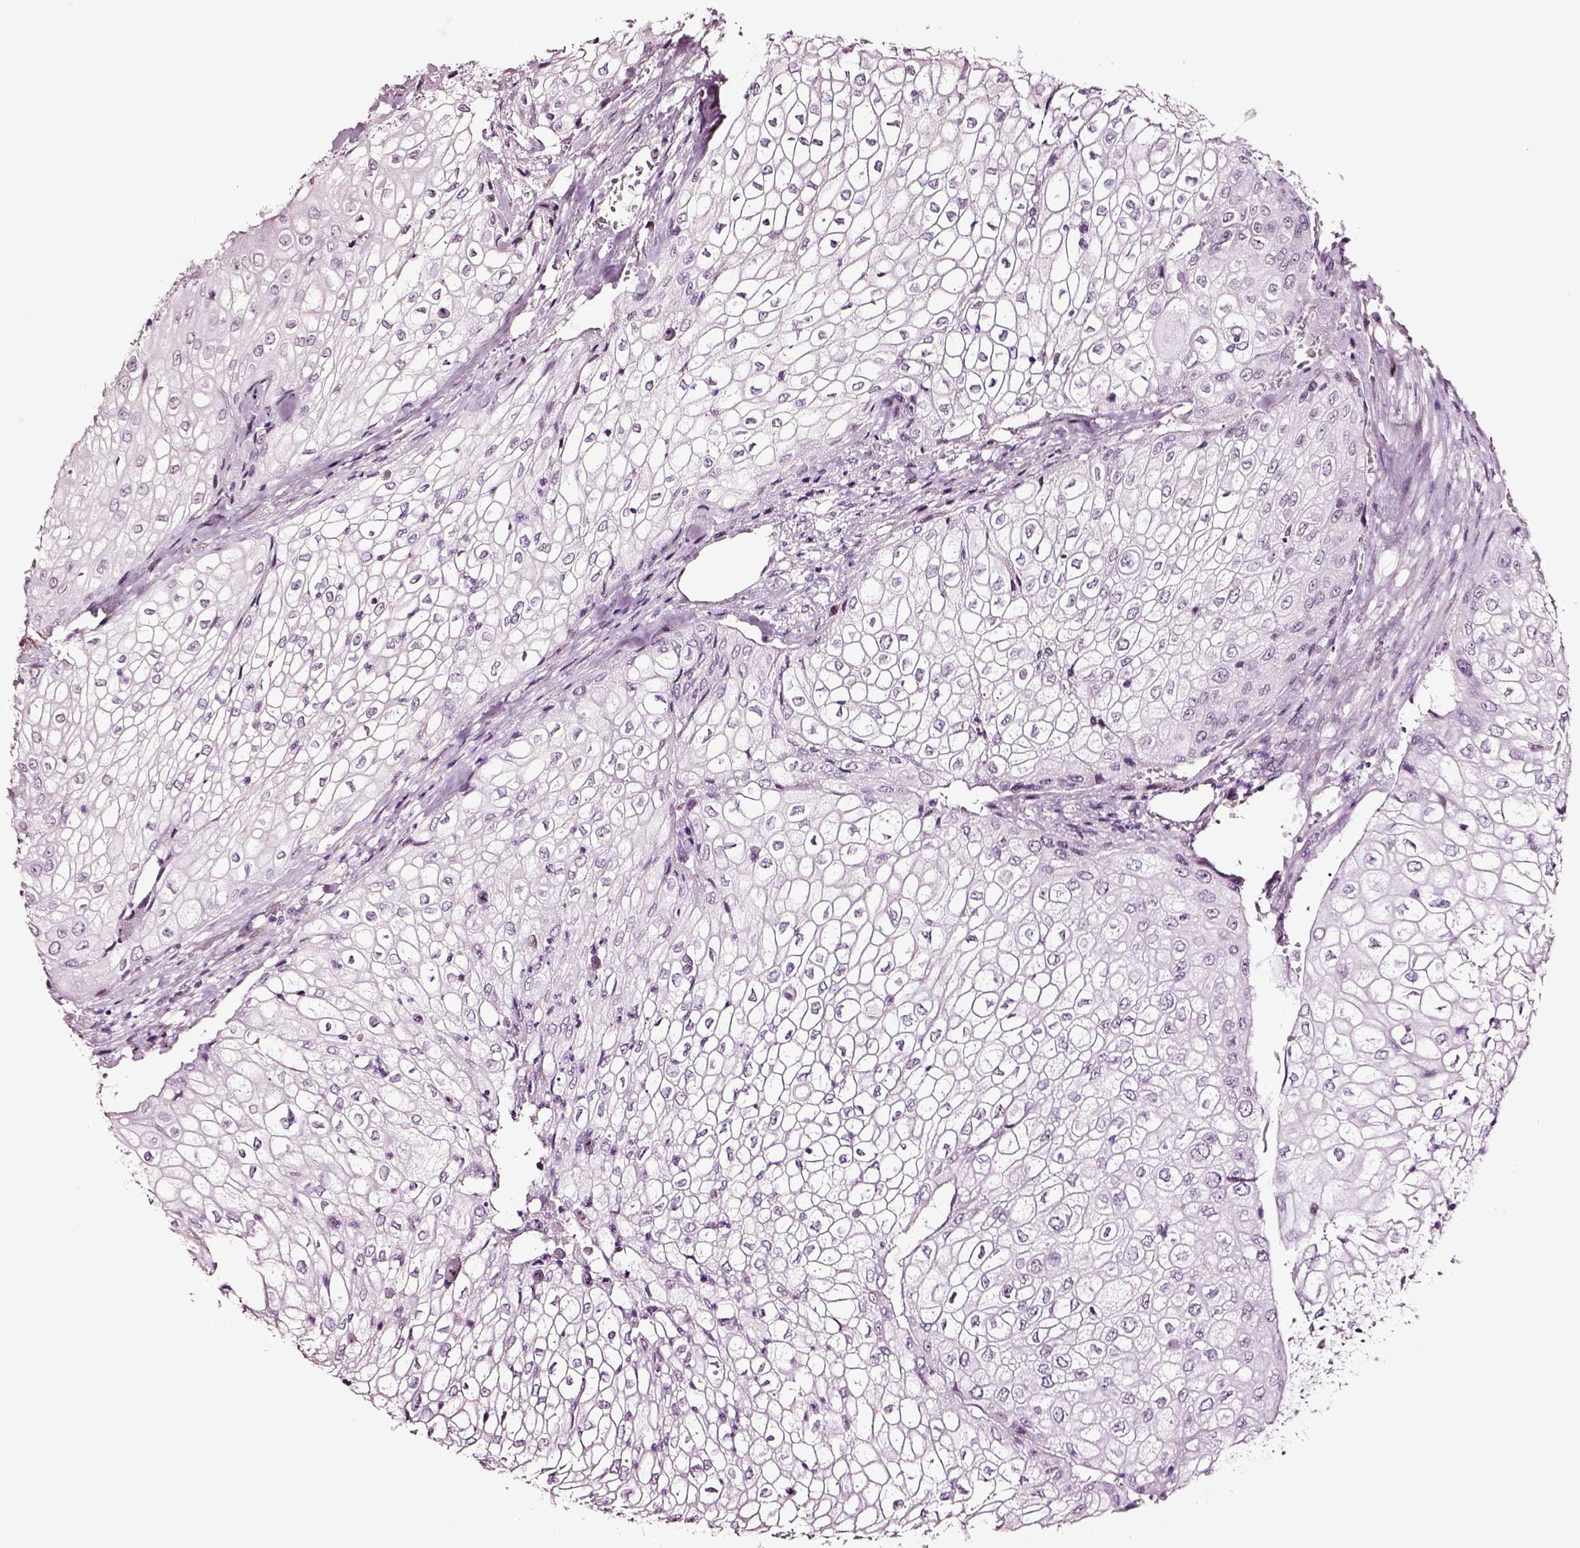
{"staining": {"intensity": "negative", "quantity": "none", "location": "none"}, "tissue": "urothelial cancer", "cell_type": "Tumor cells", "image_type": "cancer", "snomed": [{"axis": "morphology", "description": "Urothelial carcinoma, High grade"}, {"axis": "topography", "description": "Urinary bladder"}], "caption": "DAB immunohistochemical staining of human urothelial carcinoma (high-grade) displays no significant positivity in tumor cells. Brightfield microscopy of IHC stained with DAB (brown) and hematoxylin (blue), captured at high magnification.", "gene": "SOX10", "patient": {"sex": "male", "age": 62}}